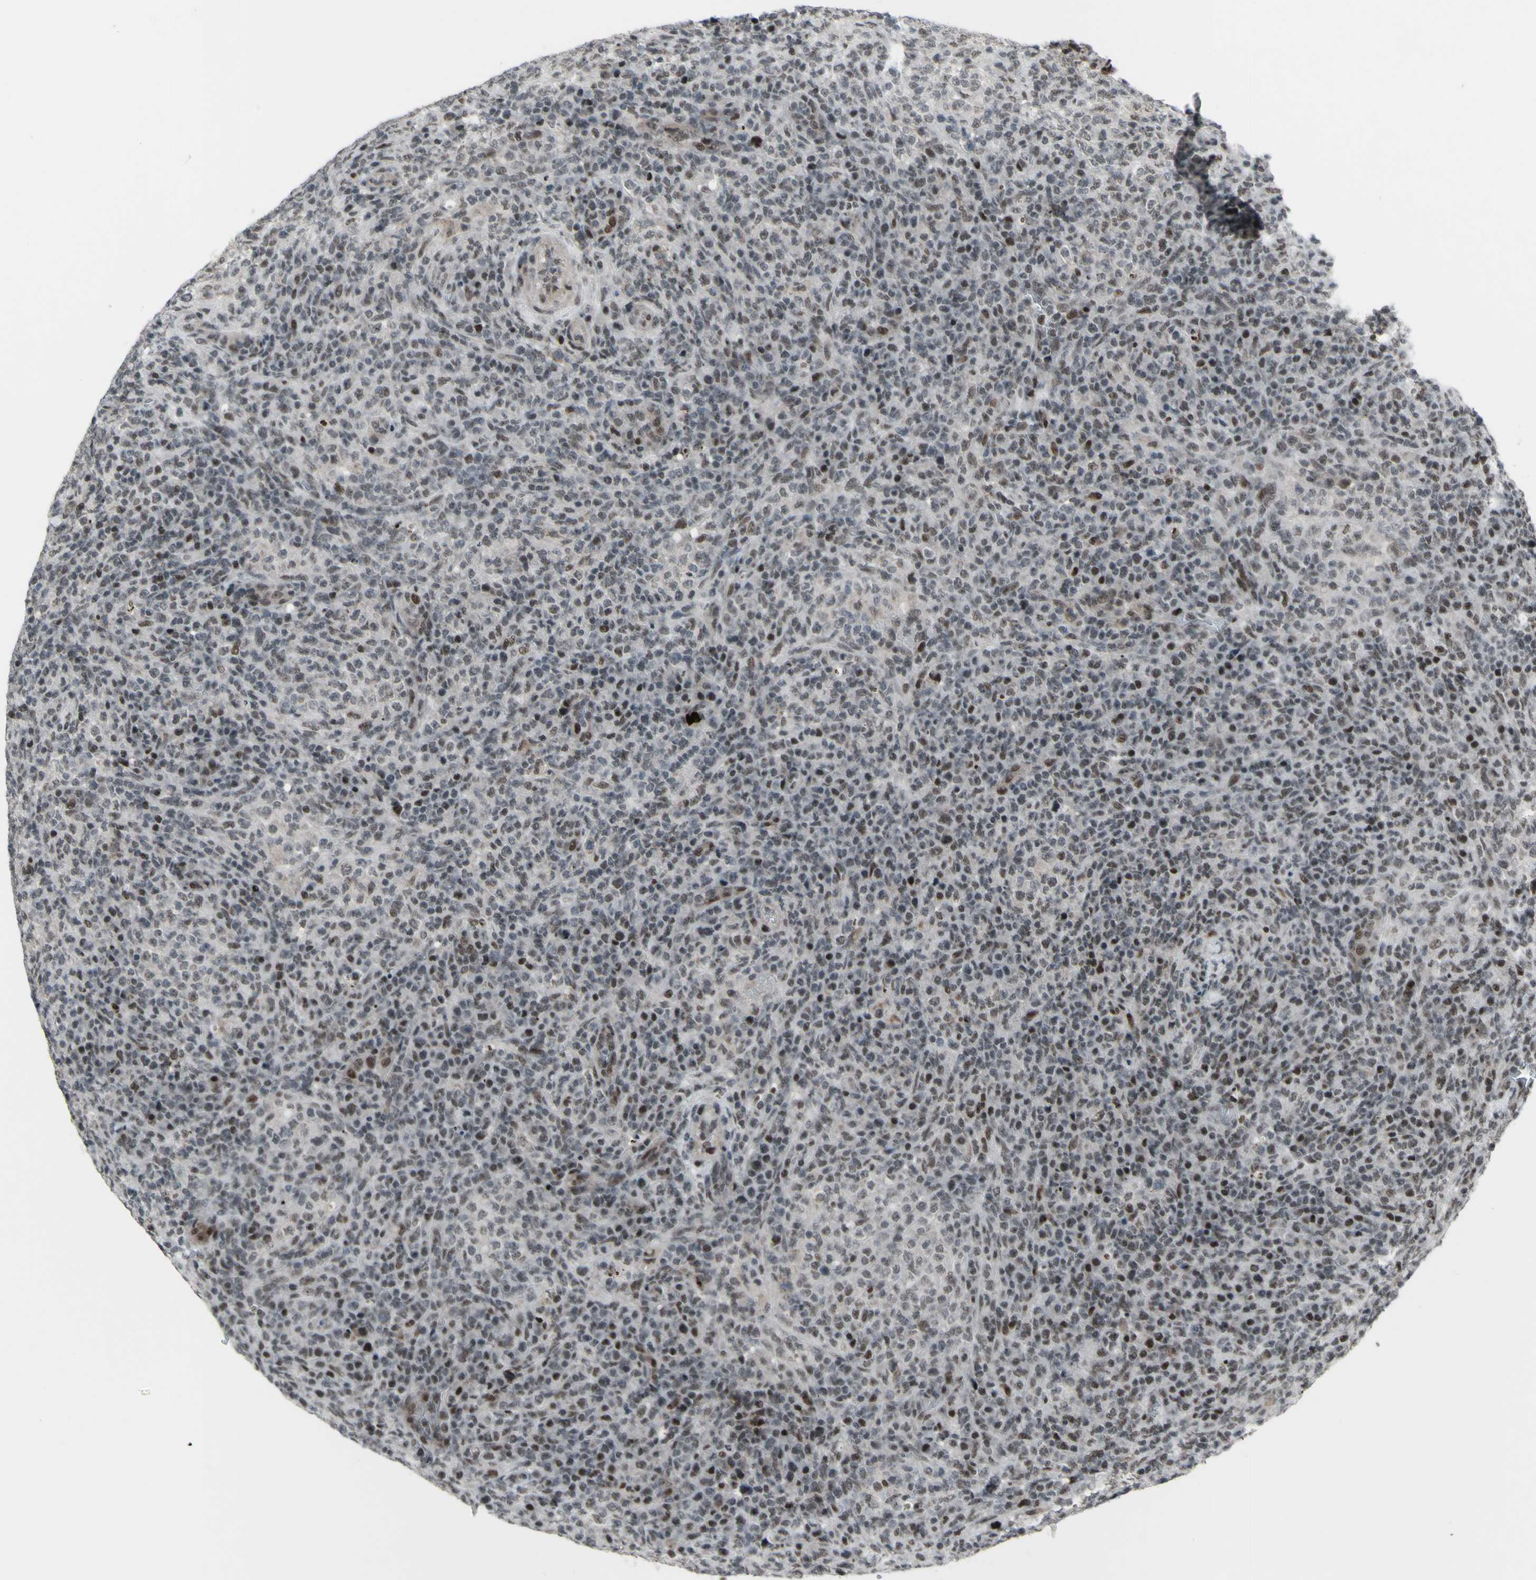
{"staining": {"intensity": "moderate", "quantity": "<25%", "location": "nuclear"}, "tissue": "lymphoma", "cell_type": "Tumor cells", "image_type": "cancer", "snomed": [{"axis": "morphology", "description": "Malignant lymphoma, non-Hodgkin's type, High grade"}, {"axis": "topography", "description": "Lymph node"}], "caption": "Immunohistochemistry (IHC) micrograph of lymphoma stained for a protein (brown), which displays low levels of moderate nuclear positivity in about <25% of tumor cells.", "gene": "SUPT6H", "patient": {"sex": "female", "age": 76}}